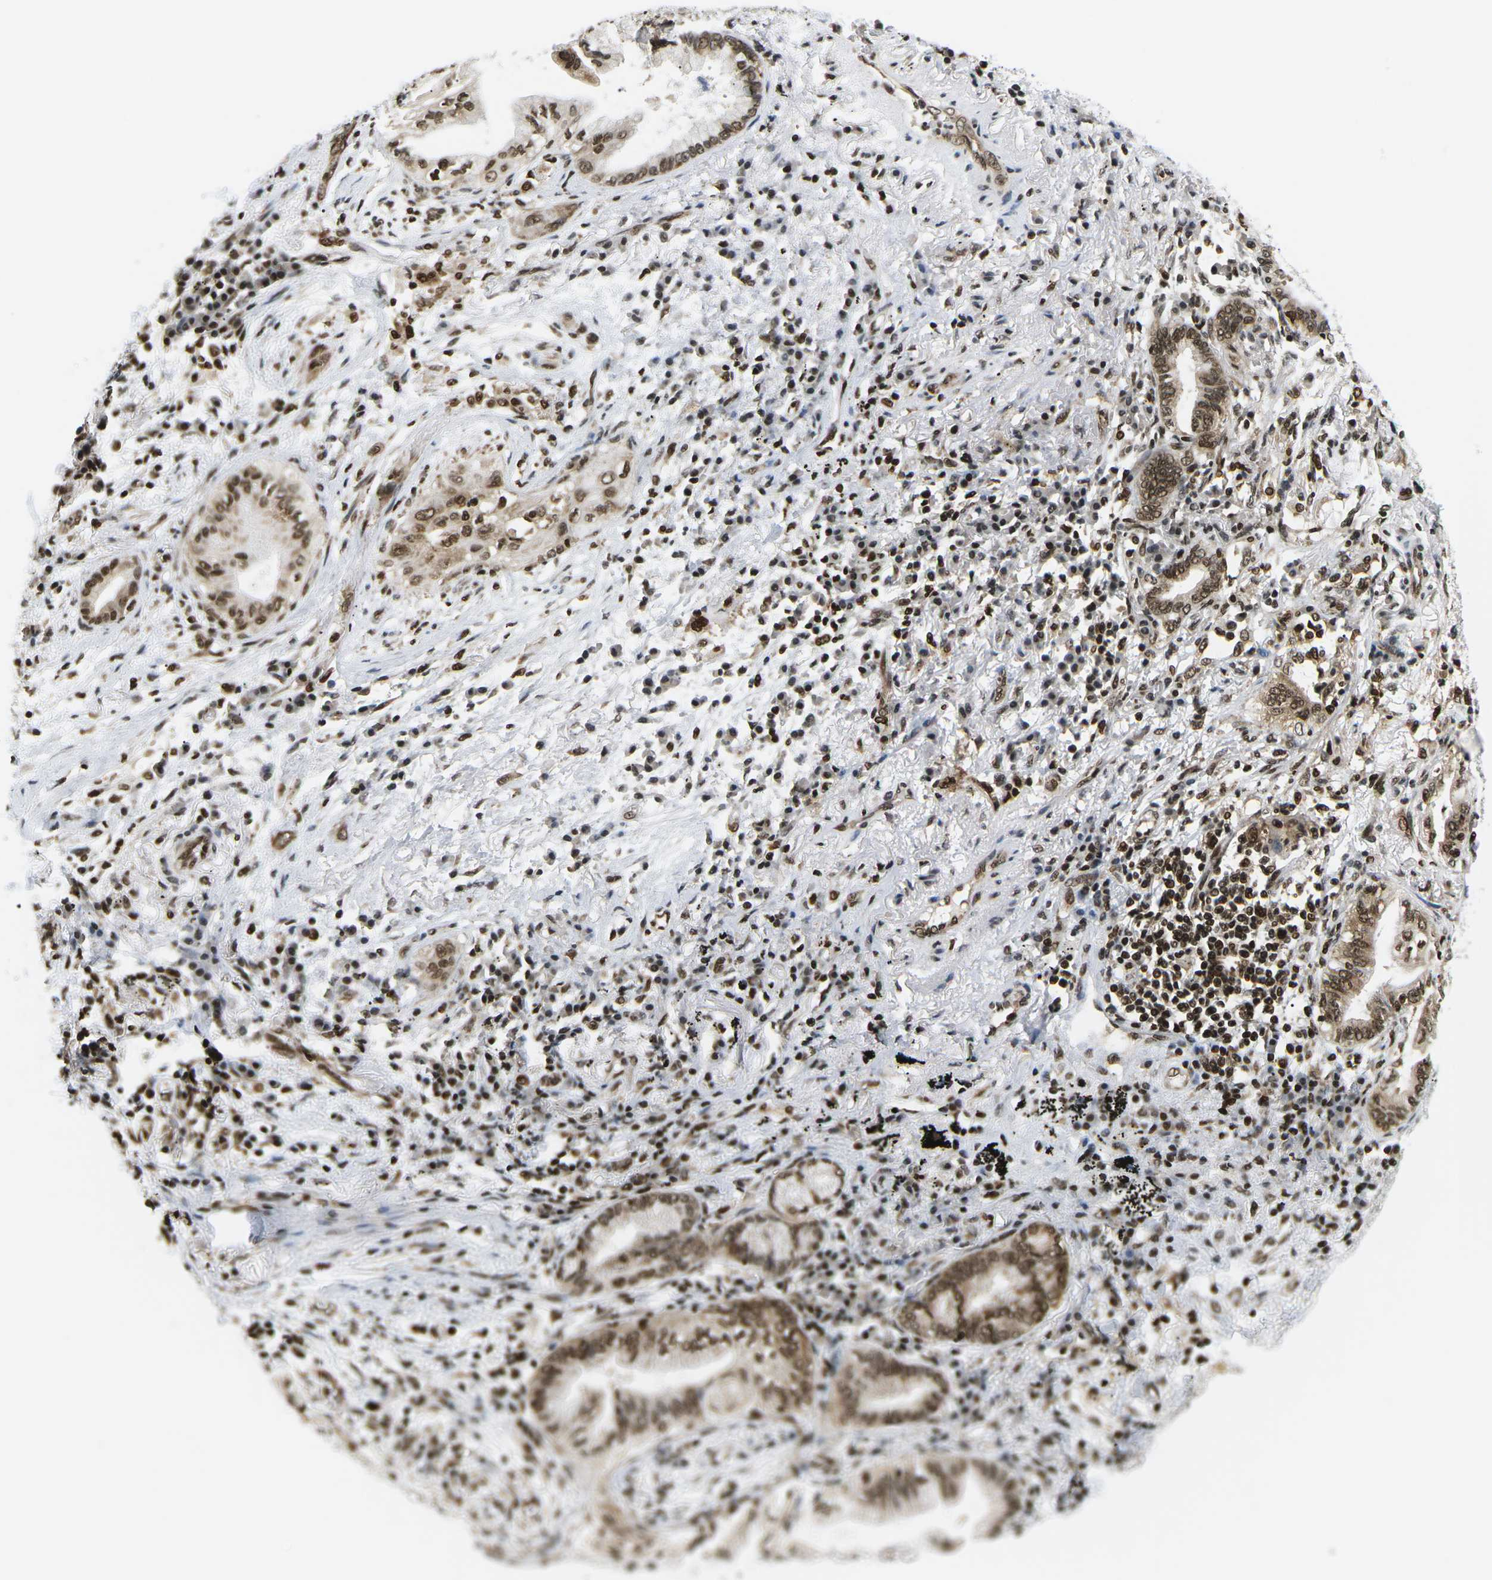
{"staining": {"intensity": "strong", "quantity": ">75%", "location": "cytoplasmic/membranous,nuclear"}, "tissue": "lung cancer", "cell_type": "Tumor cells", "image_type": "cancer", "snomed": [{"axis": "morphology", "description": "Normal tissue, NOS"}, {"axis": "morphology", "description": "Adenocarcinoma, NOS"}, {"axis": "topography", "description": "Bronchus"}, {"axis": "topography", "description": "Lung"}], "caption": "Human lung adenocarcinoma stained for a protein (brown) exhibits strong cytoplasmic/membranous and nuclear positive positivity in about >75% of tumor cells.", "gene": "CELF1", "patient": {"sex": "female", "age": 70}}